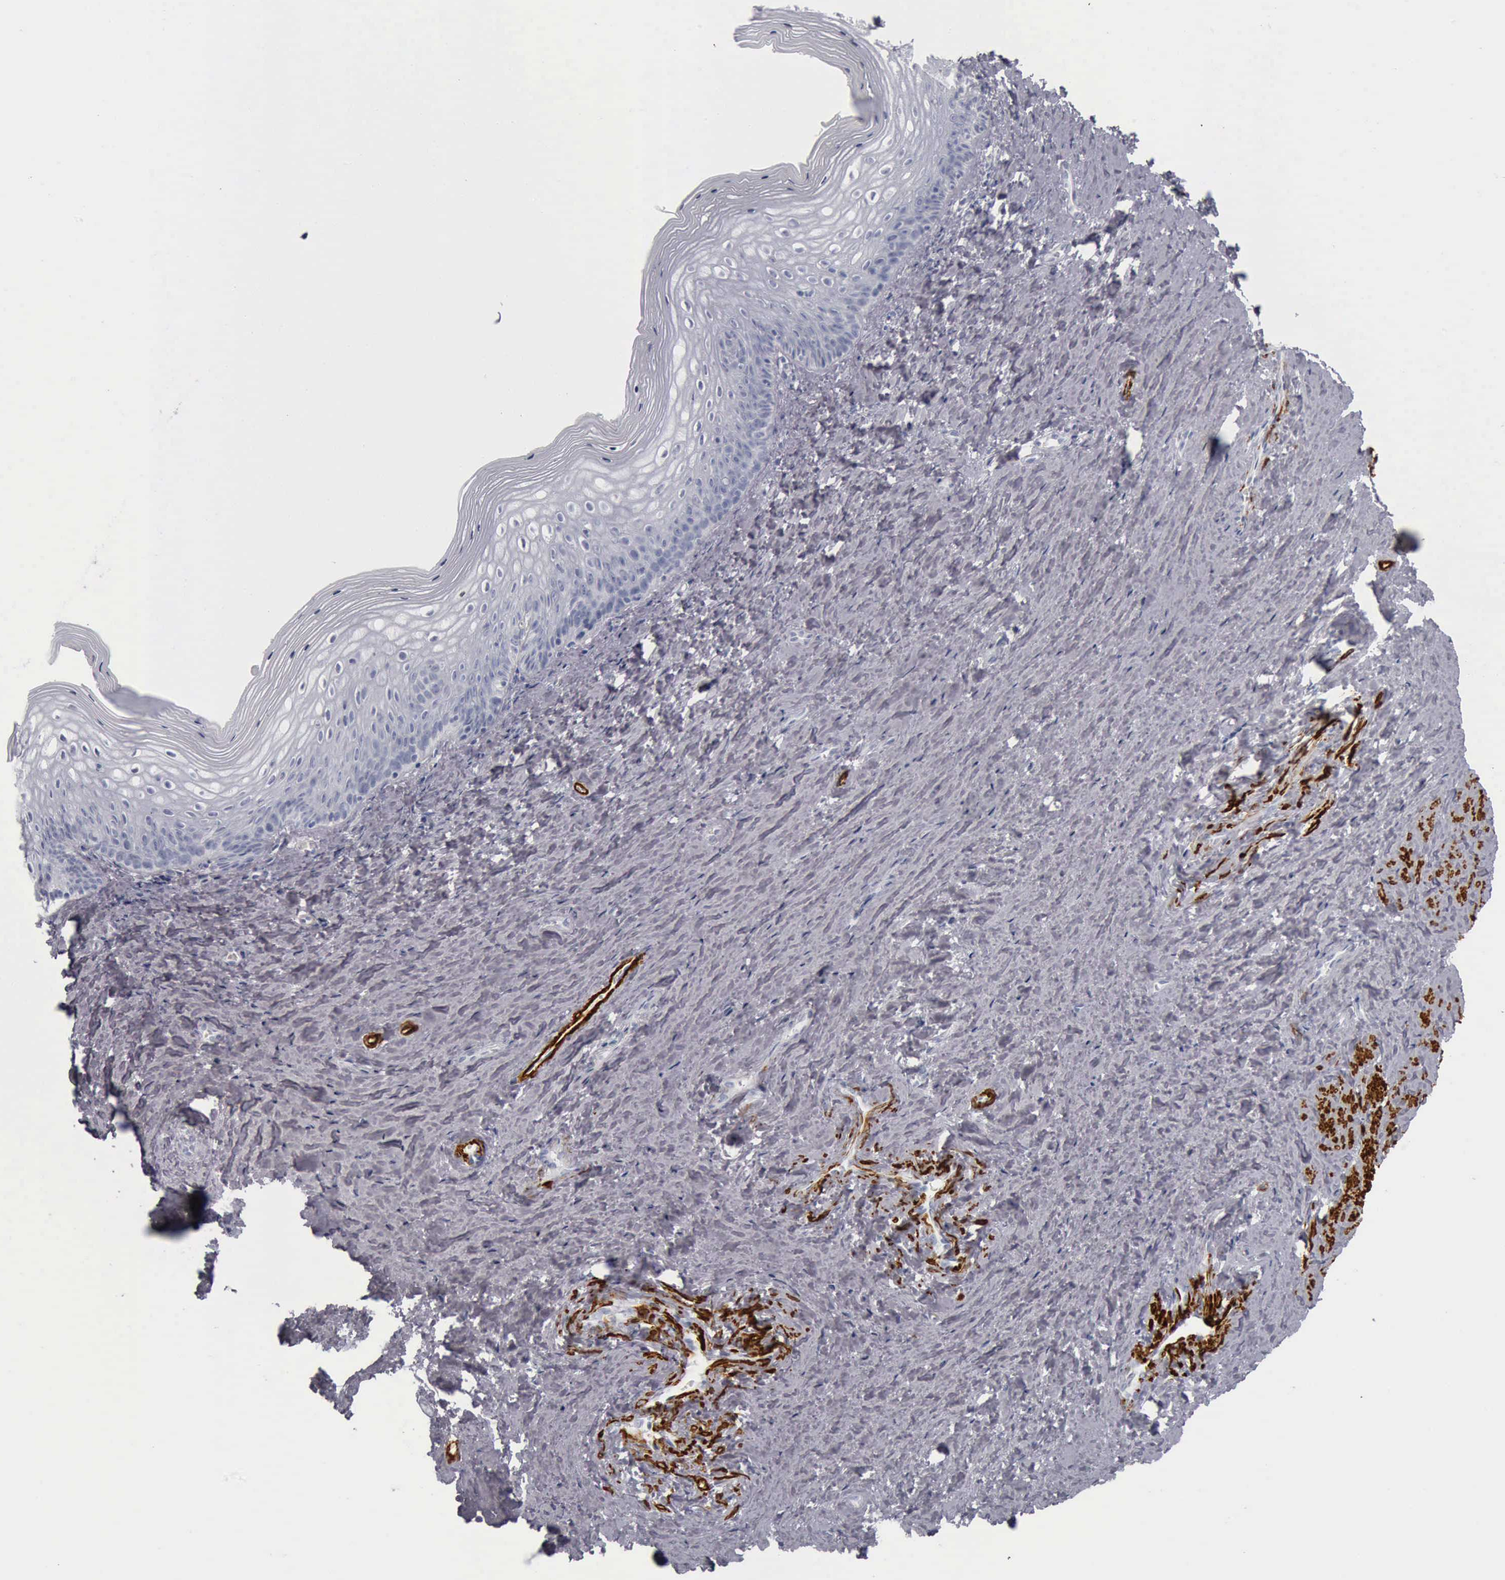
{"staining": {"intensity": "negative", "quantity": "none", "location": "none"}, "tissue": "vagina", "cell_type": "Squamous epithelial cells", "image_type": "normal", "snomed": [{"axis": "morphology", "description": "Normal tissue, NOS"}, {"axis": "topography", "description": "Vagina"}], "caption": "High power microscopy micrograph of an immunohistochemistry image of normal vagina, revealing no significant staining in squamous epithelial cells.", "gene": "CALD1", "patient": {"sex": "female", "age": 46}}